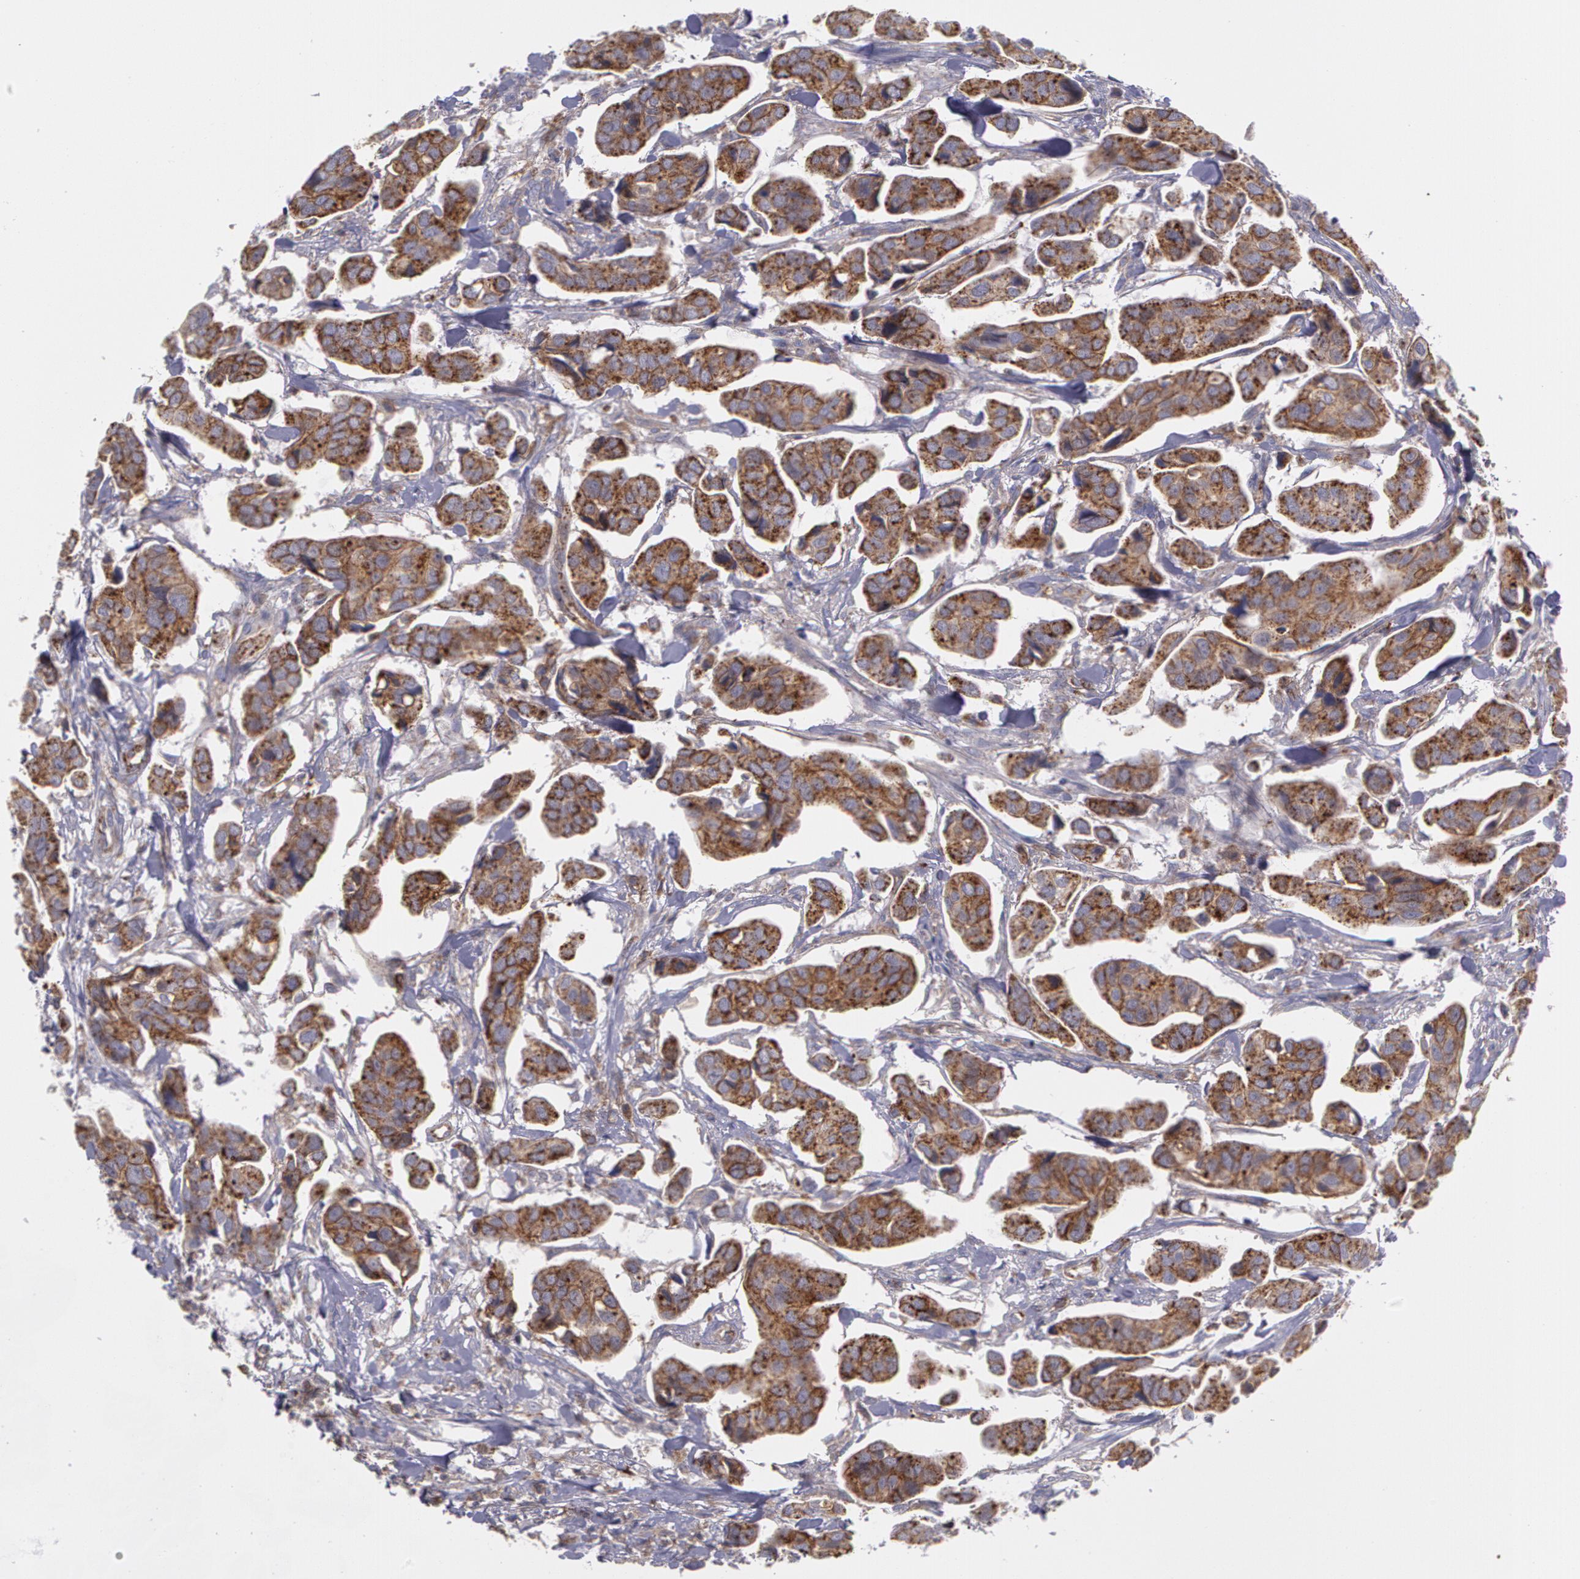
{"staining": {"intensity": "strong", "quantity": ">75%", "location": "cytoplasmic/membranous"}, "tissue": "urothelial cancer", "cell_type": "Tumor cells", "image_type": "cancer", "snomed": [{"axis": "morphology", "description": "Adenocarcinoma, NOS"}, {"axis": "topography", "description": "Urinary bladder"}], "caption": "This photomicrograph displays immunohistochemistry (IHC) staining of human urothelial cancer, with high strong cytoplasmic/membranous expression in approximately >75% of tumor cells.", "gene": "FLOT2", "patient": {"sex": "male", "age": 61}}